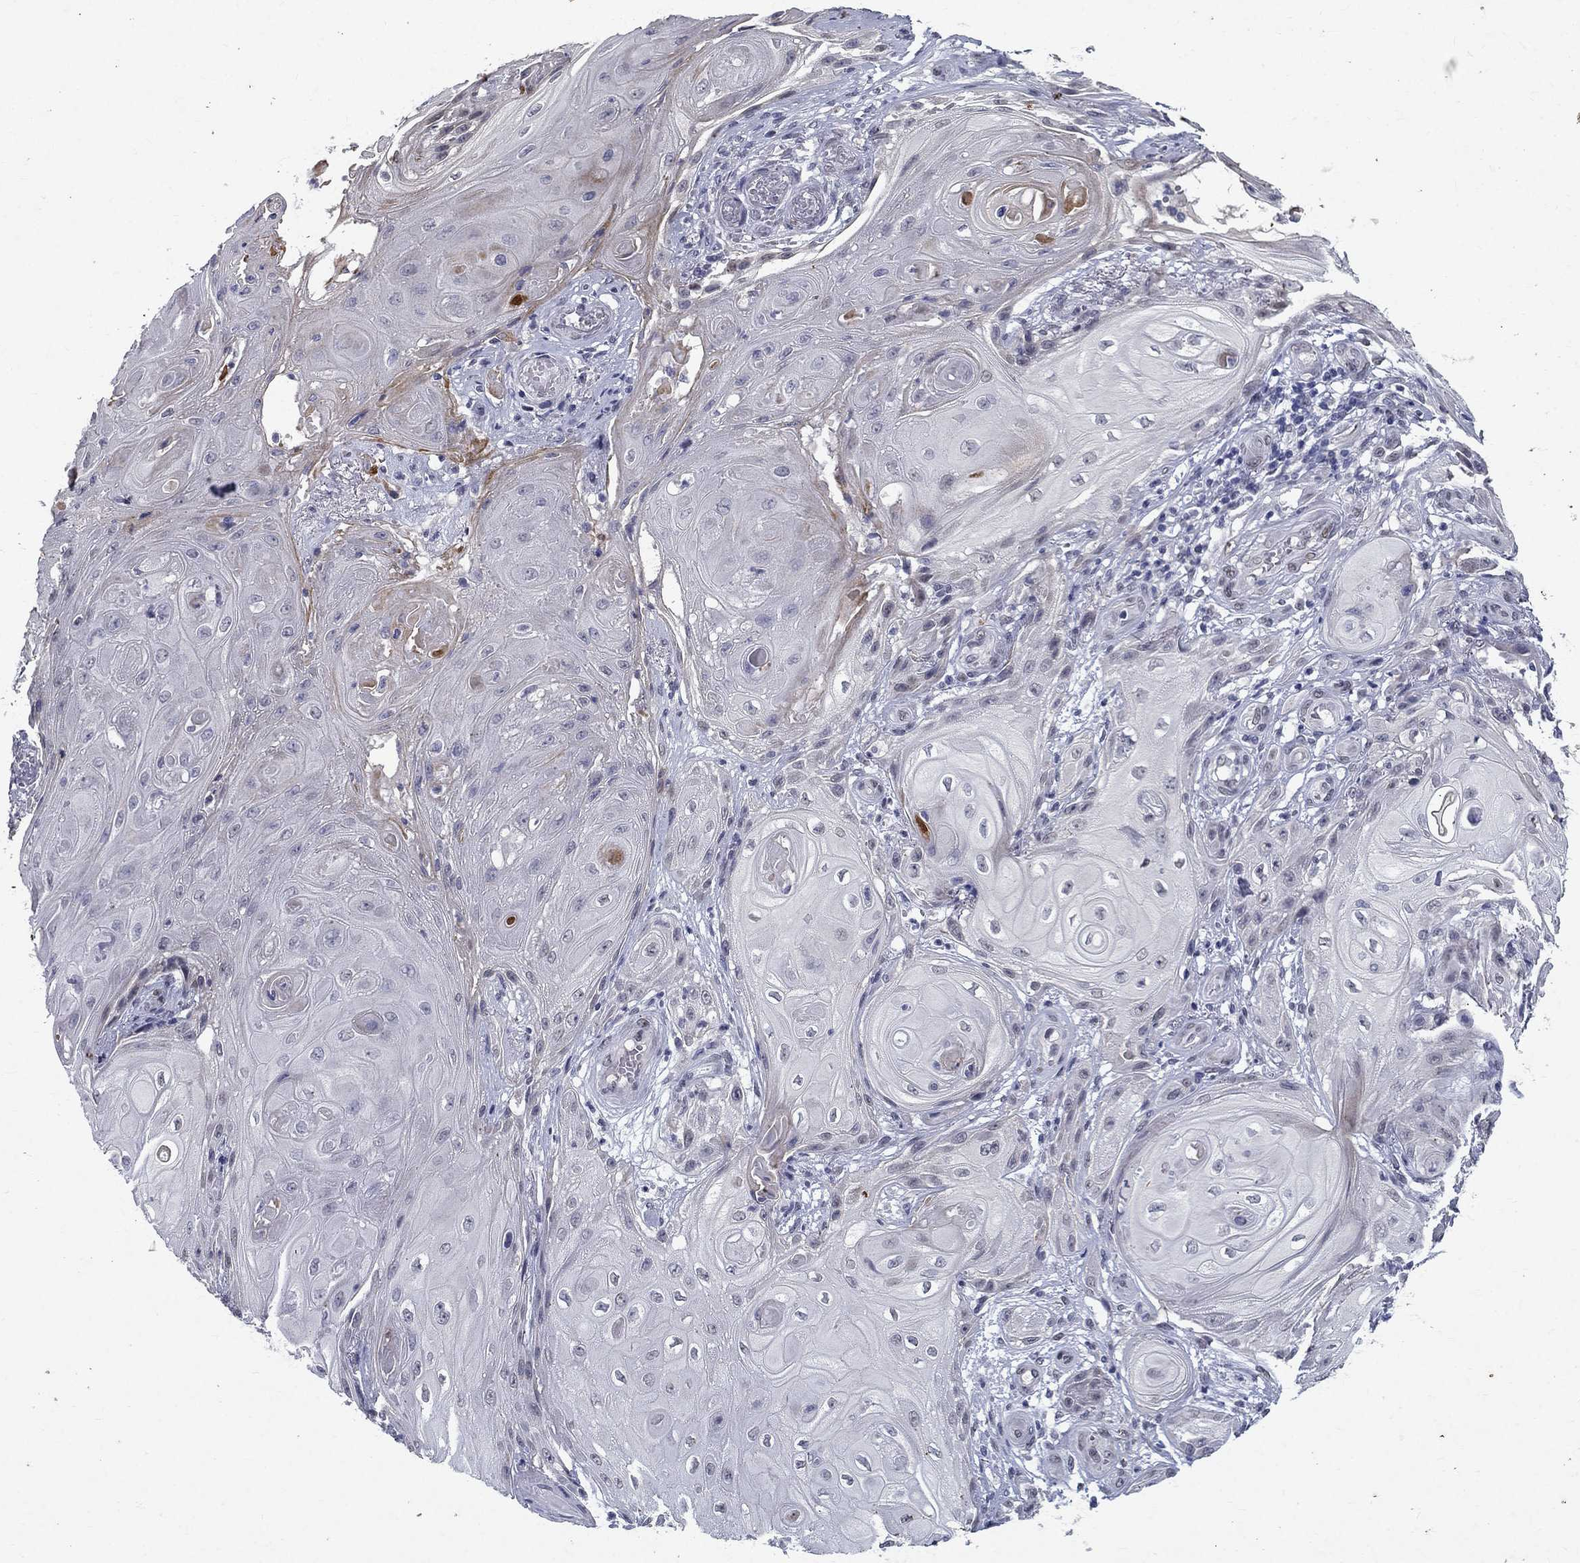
{"staining": {"intensity": "negative", "quantity": "none", "location": "none"}, "tissue": "skin cancer", "cell_type": "Tumor cells", "image_type": "cancer", "snomed": [{"axis": "morphology", "description": "Squamous cell carcinoma, NOS"}, {"axis": "topography", "description": "Skin"}], "caption": "Skin squamous cell carcinoma stained for a protein using immunohistochemistry reveals no expression tumor cells.", "gene": "RBFOX1", "patient": {"sex": "male", "age": 62}}